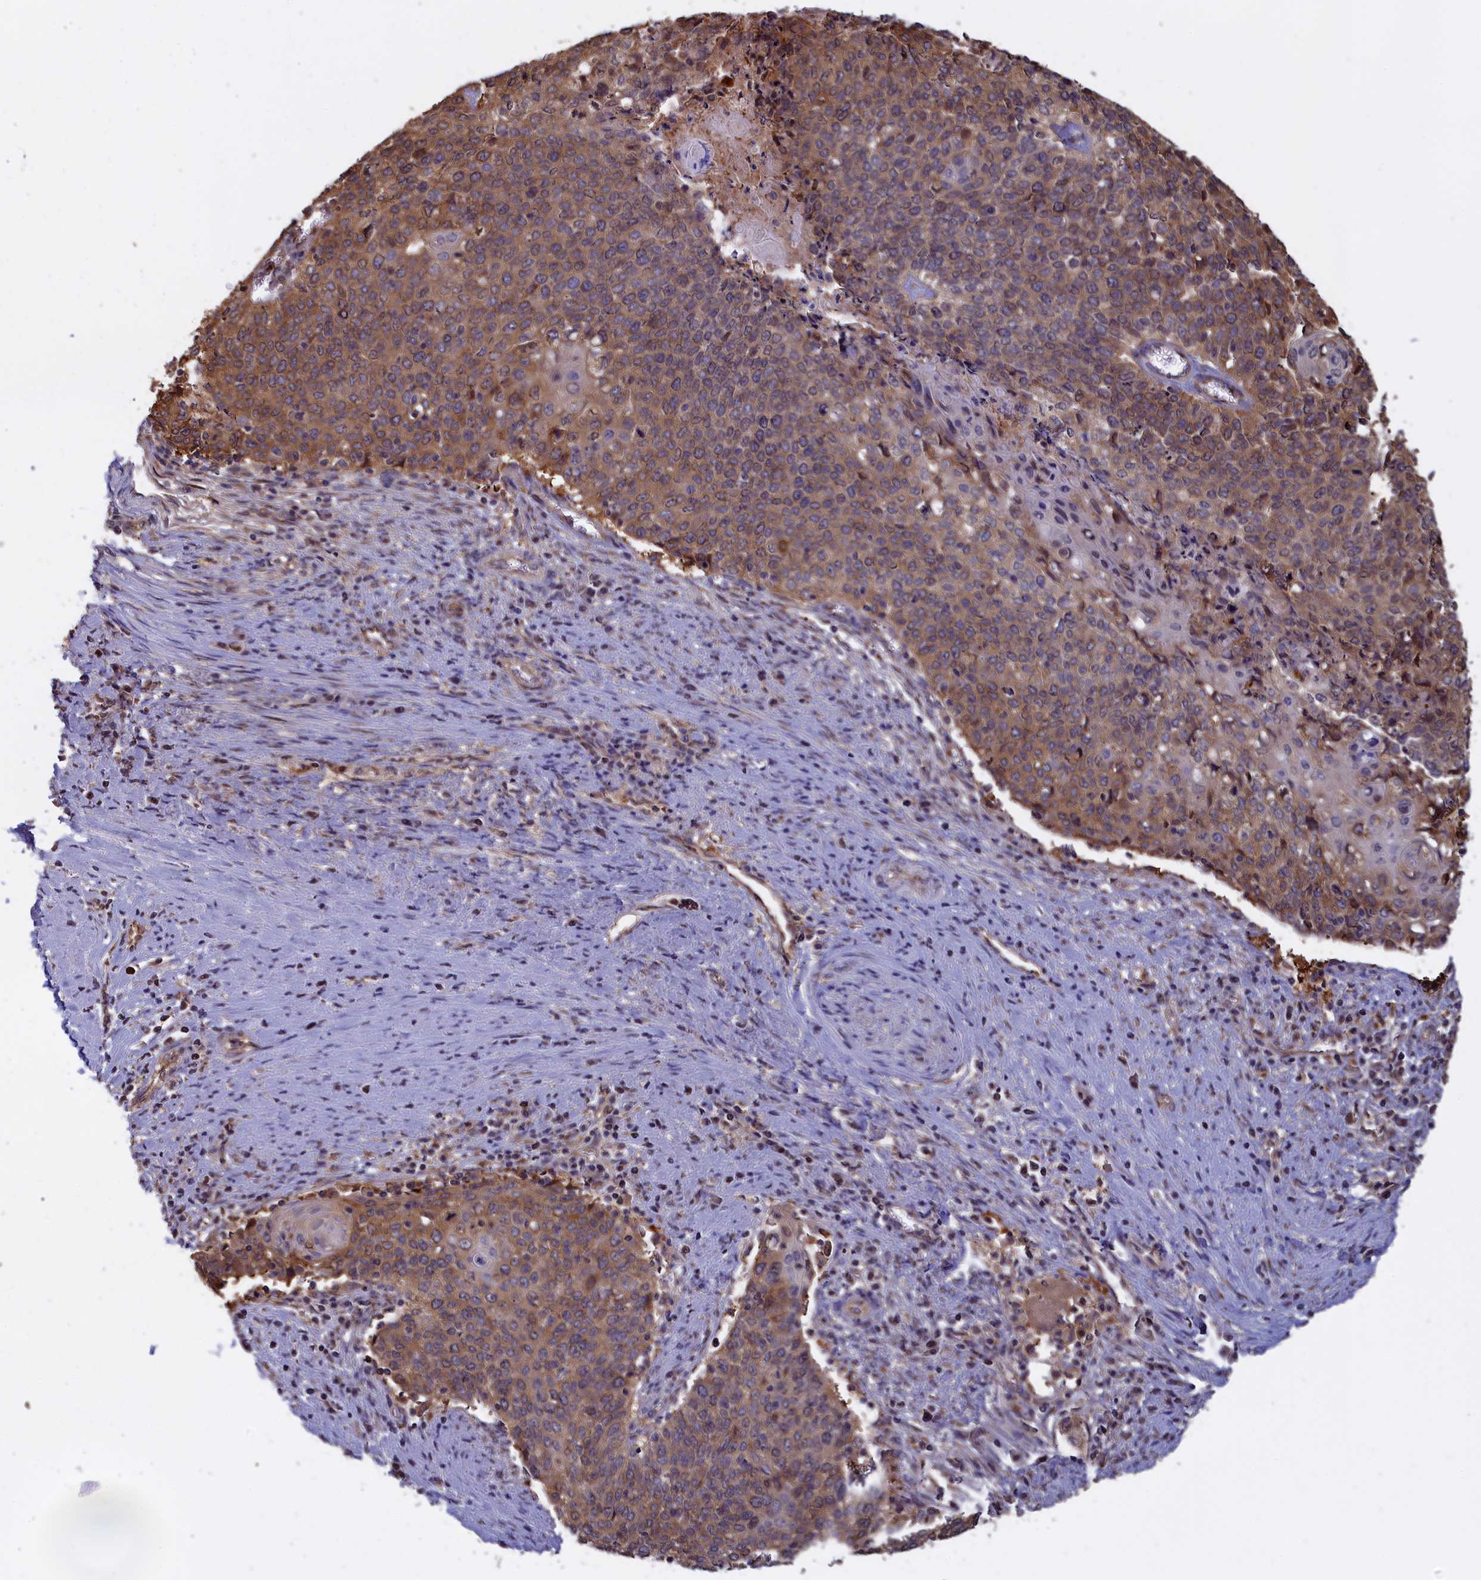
{"staining": {"intensity": "weak", "quantity": ">75%", "location": "cytoplasmic/membranous"}, "tissue": "cervical cancer", "cell_type": "Tumor cells", "image_type": "cancer", "snomed": [{"axis": "morphology", "description": "Squamous cell carcinoma, NOS"}, {"axis": "topography", "description": "Cervix"}], "caption": "A low amount of weak cytoplasmic/membranous positivity is appreciated in about >75% of tumor cells in cervical cancer tissue.", "gene": "ABCC8", "patient": {"sex": "female", "age": 39}}